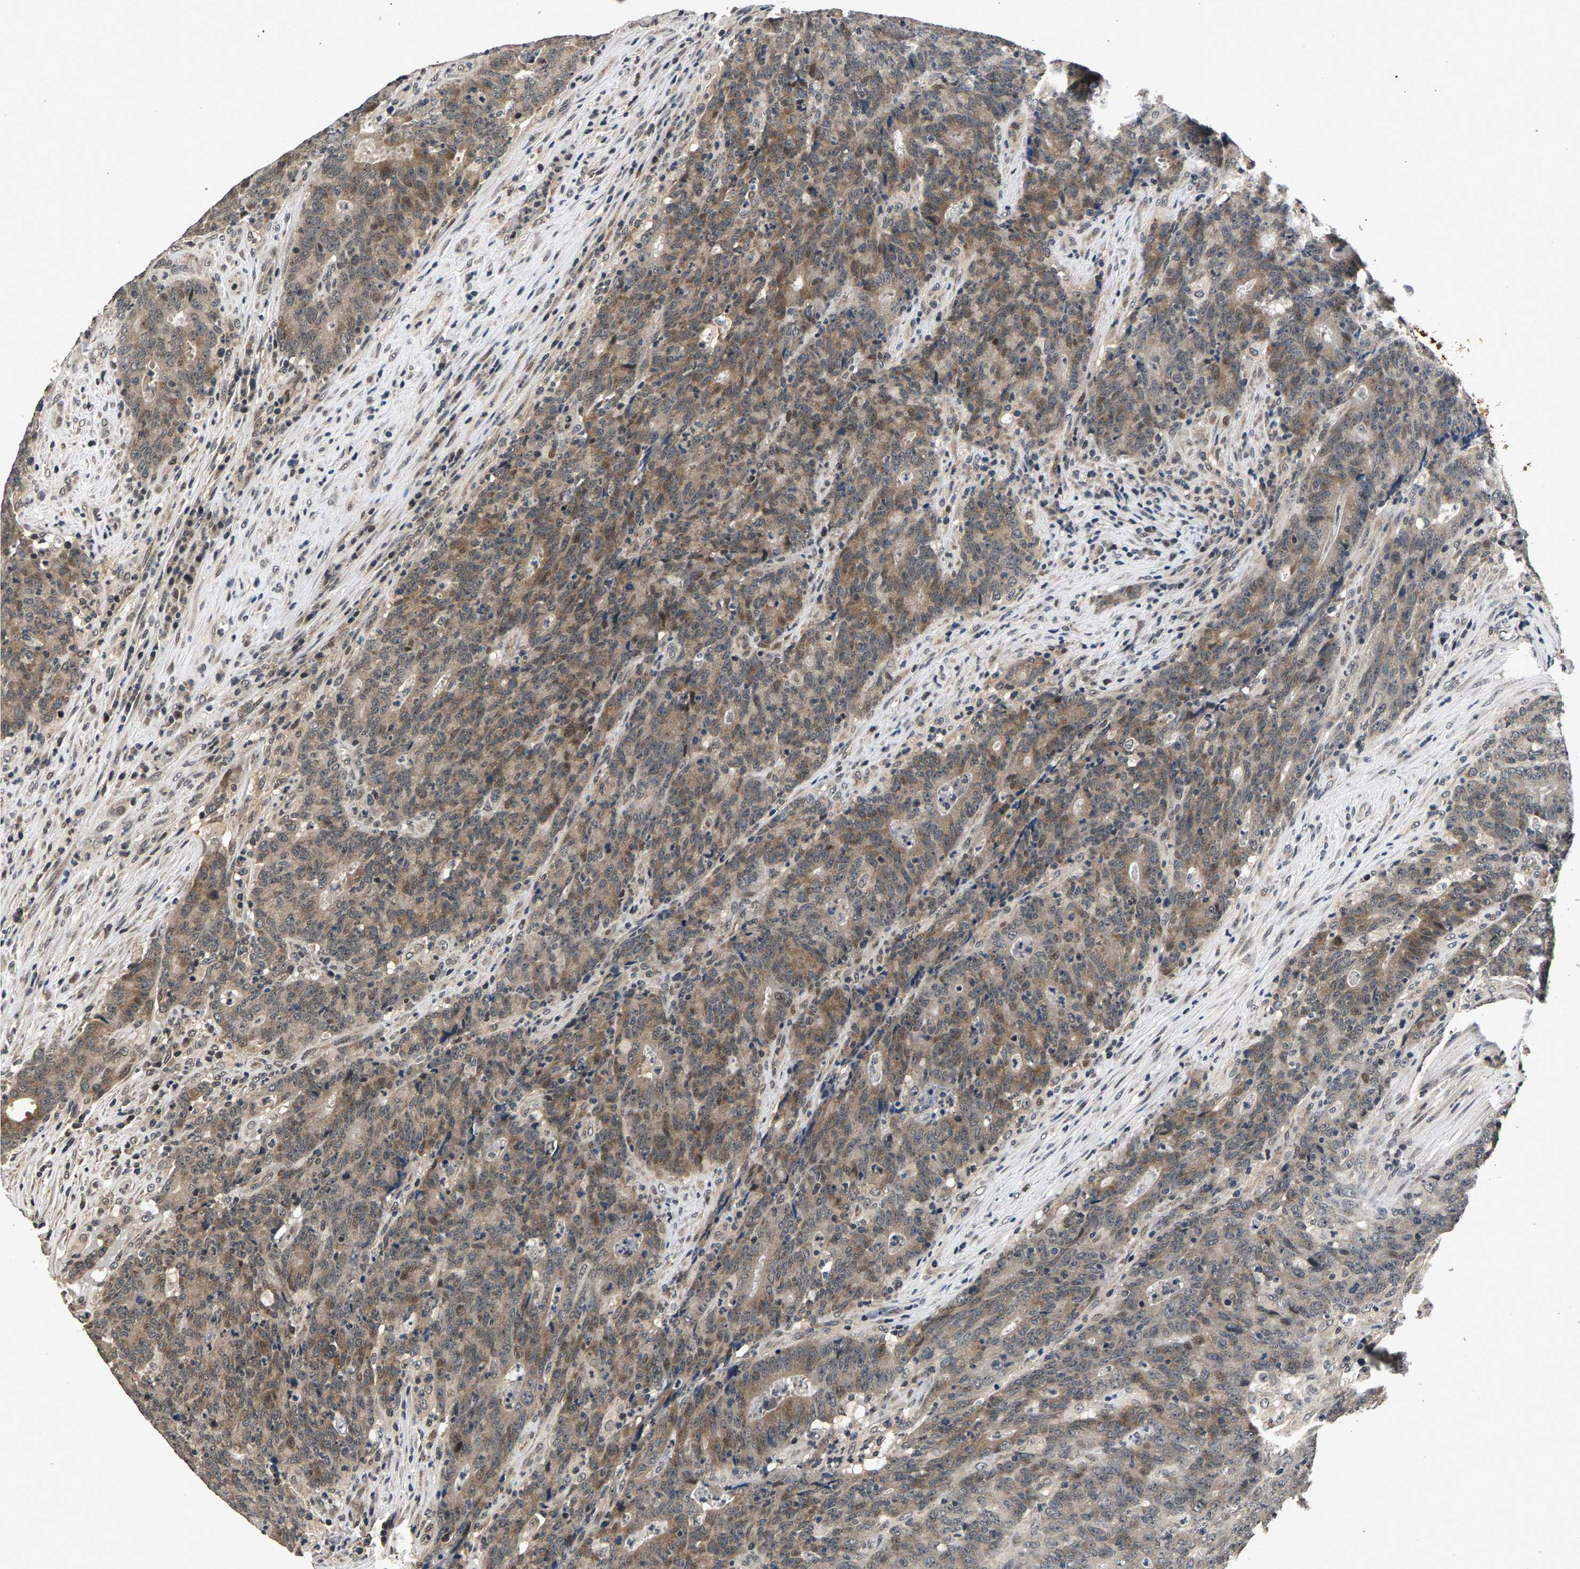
{"staining": {"intensity": "moderate", "quantity": ">75%", "location": "cytoplasmic/membranous,nuclear"}, "tissue": "colorectal cancer", "cell_type": "Tumor cells", "image_type": "cancer", "snomed": [{"axis": "morphology", "description": "Normal tissue, NOS"}, {"axis": "morphology", "description": "Adenocarcinoma, NOS"}, {"axis": "topography", "description": "Colon"}], "caption": "About >75% of tumor cells in human colorectal cancer demonstrate moderate cytoplasmic/membranous and nuclear protein staining as visualized by brown immunohistochemical staining.", "gene": "RBM33", "patient": {"sex": "female", "age": 75}}